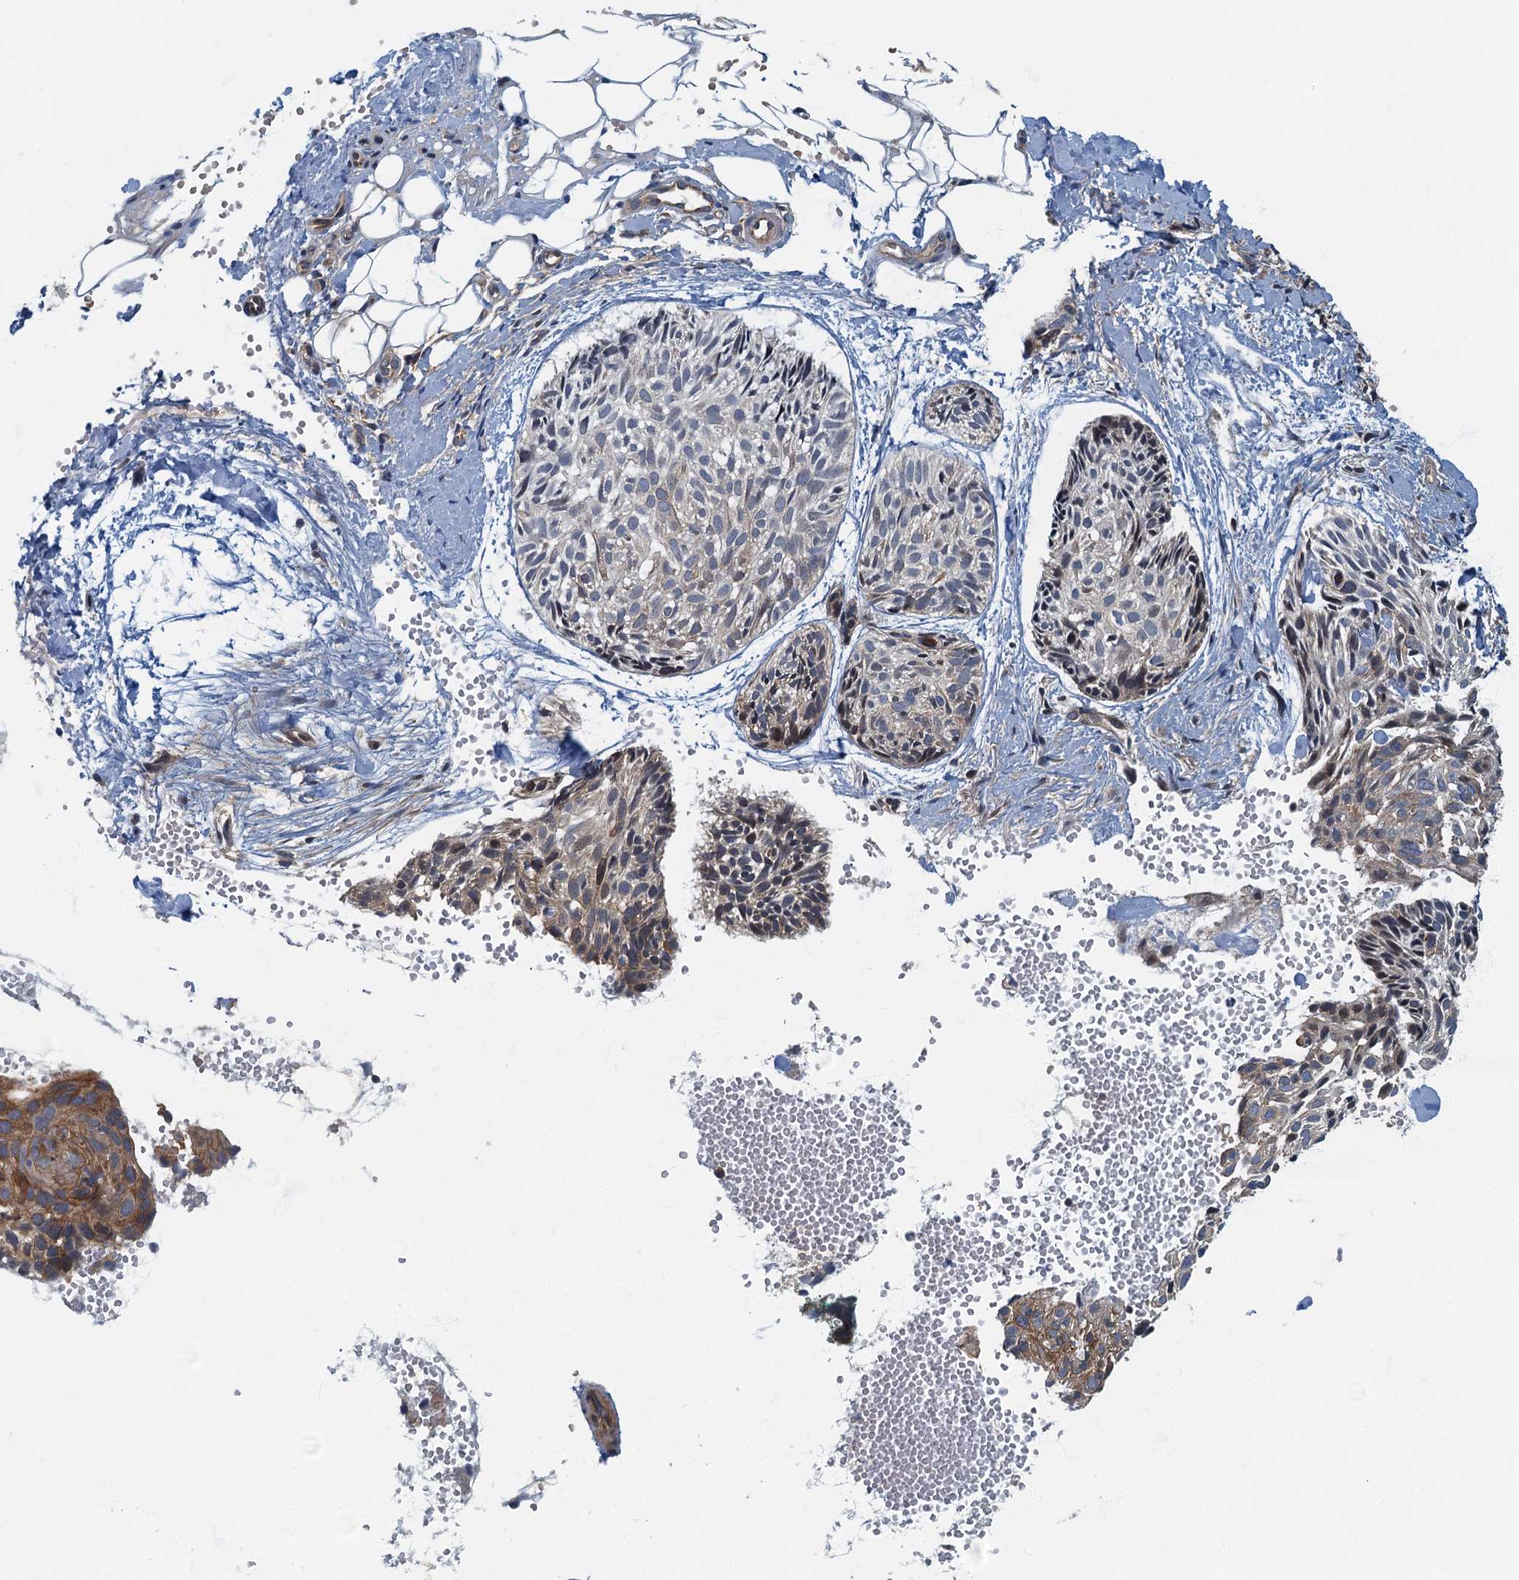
{"staining": {"intensity": "moderate", "quantity": "<25%", "location": "cytoplasmic/membranous"}, "tissue": "skin cancer", "cell_type": "Tumor cells", "image_type": "cancer", "snomed": [{"axis": "morphology", "description": "Normal tissue, NOS"}, {"axis": "morphology", "description": "Basal cell carcinoma"}, {"axis": "topography", "description": "Skin"}], "caption": "Protein expression analysis of skin basal cell carcinoma demonstrates moderate cytoplasmic/membranous expression in about <25% of tumor cells.", "gene": "CKAP2L", "patient": {"sex": "male", "age": 66}}